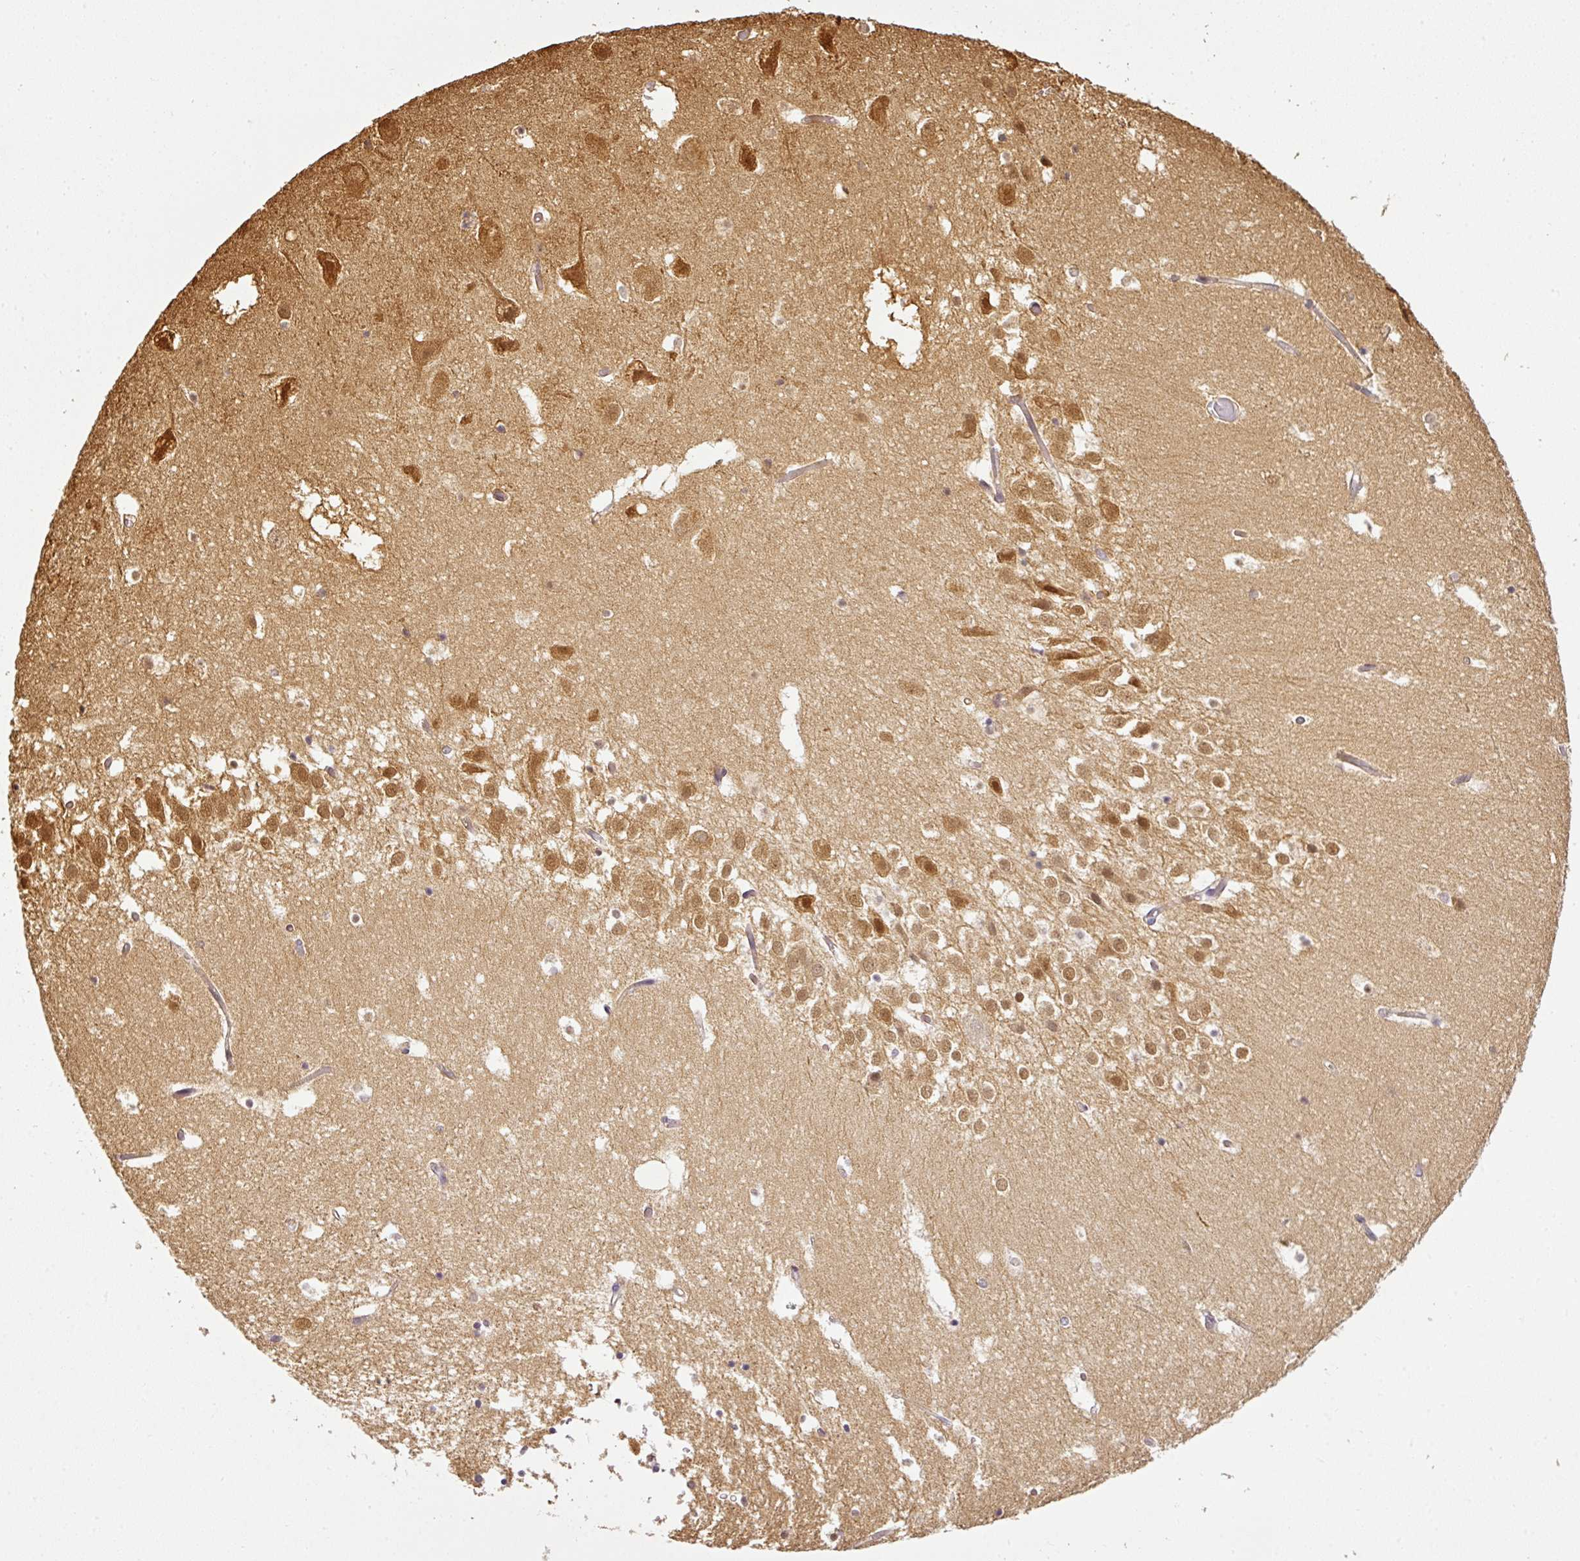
{"staining": {"intensity": "negative", "quantity": "none", "location": "none"}, "tissue": "hippocampus", "cell_type": "Glial cells", "image_type": "normal", "snomed": [{"axis": "morphology", "description": "Normal tissue, NOS"}, {"axis": "topography", "description": "Hippocampus"}], "caption": "A high-resolution micrograph shows immunohistochemistry staining of unremarkable hippocampus, which demonstrates no significant positivity in glial cells.", "gene": "ANKRD18A", "patient": {"sex": "female", "age": 52}}